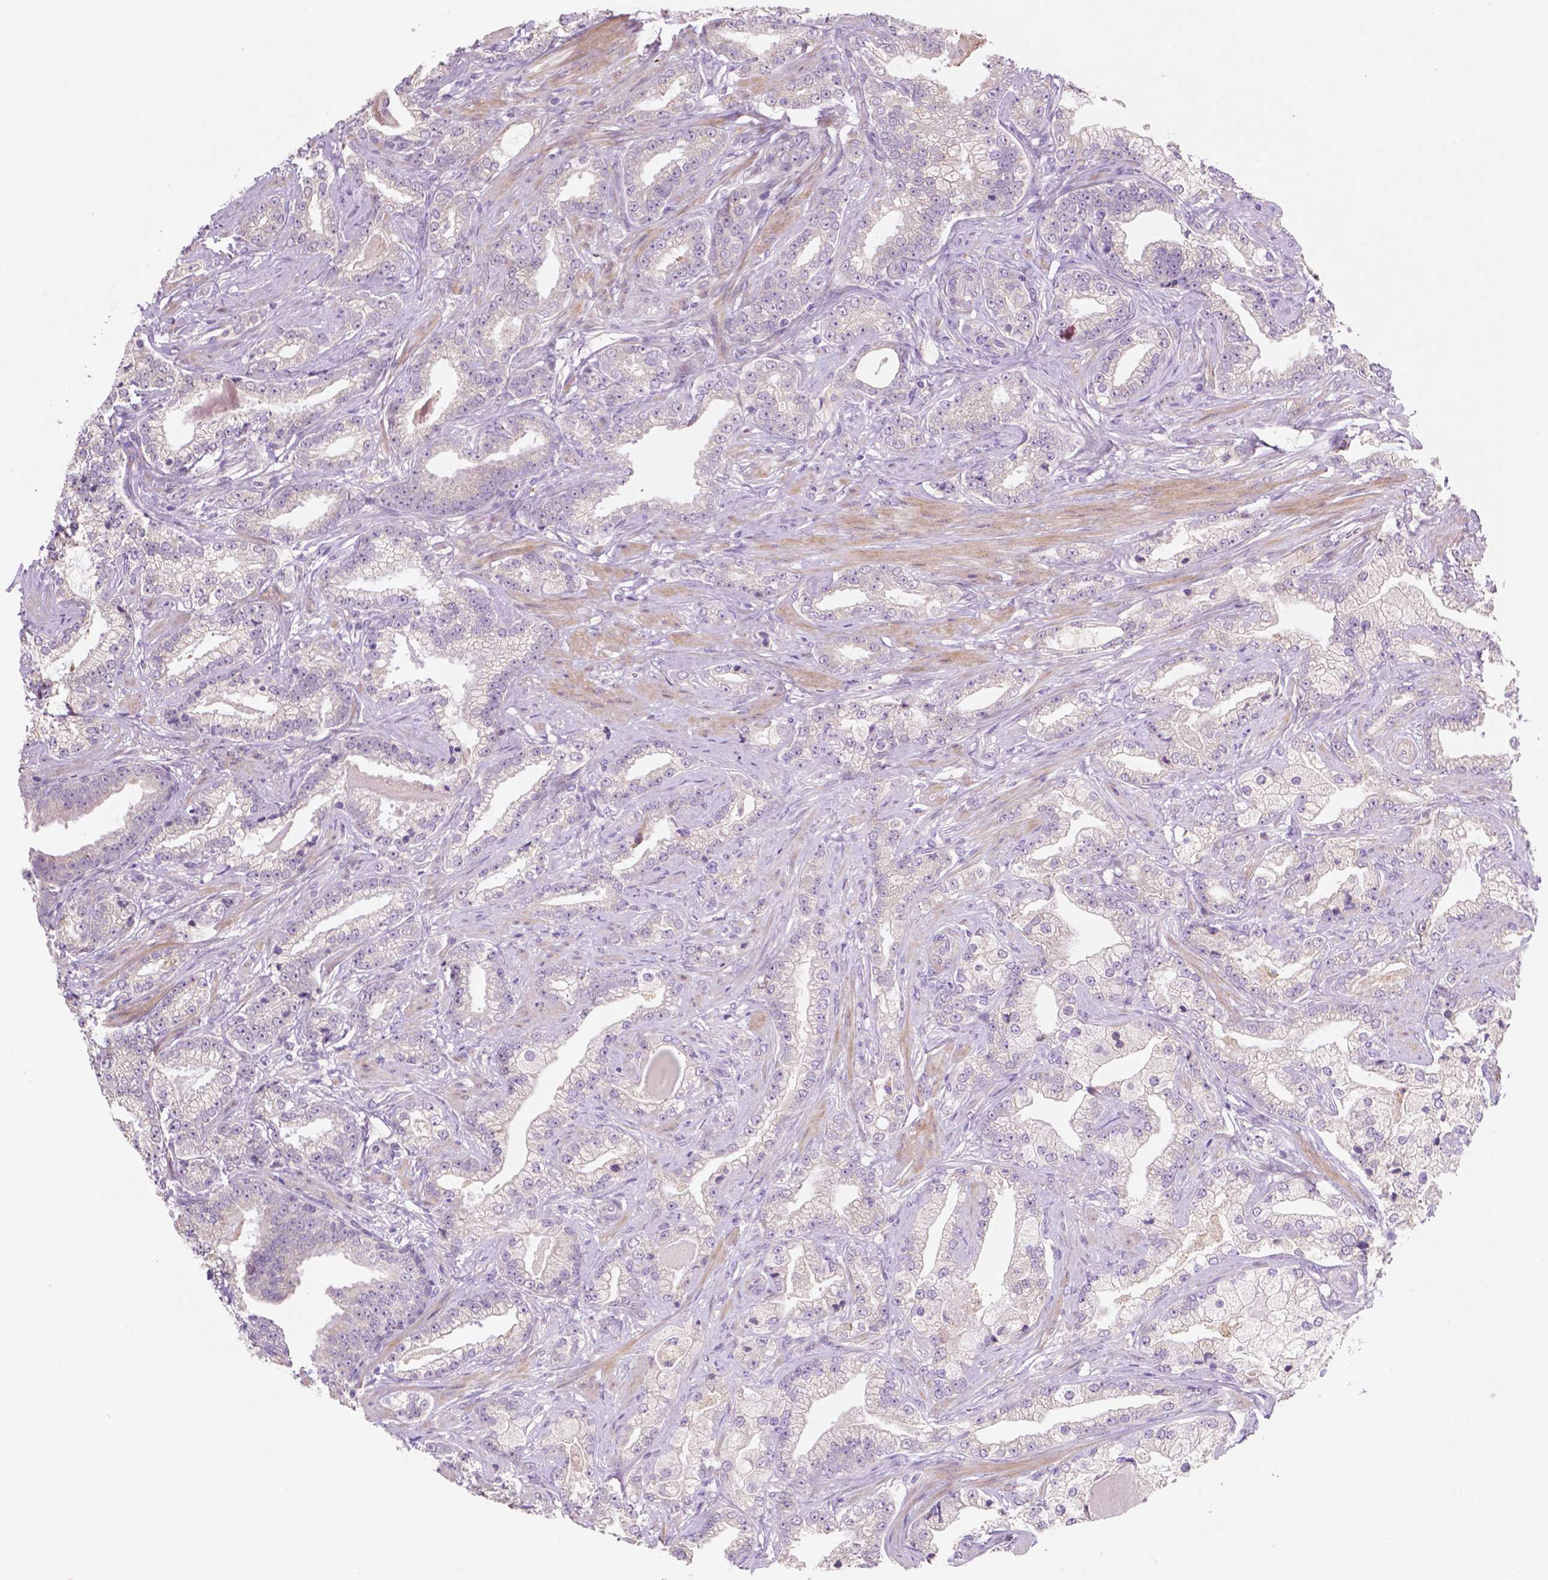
{"staining": {"intensity": "negative", "quantity": "none", "location": "none"}, "tissue": "prostate cancer", "cell_type": "Tumor cells", "image_type": "cancer", "snomed": [{"axis": "morphology", "description": "Adenocarcinoma, Low grade"}, {"axis": "topography", "description": "Prostate"}], "caption": "DAB immunohistochemical staining of low-grade adenocarcinoma (prostate) demonstrates no significant positivity in tumor cells. (DAB immunohistochemistry, high magnification).", "gene": "LRP1B", "patient": {"sex": "male", "age": 61}}